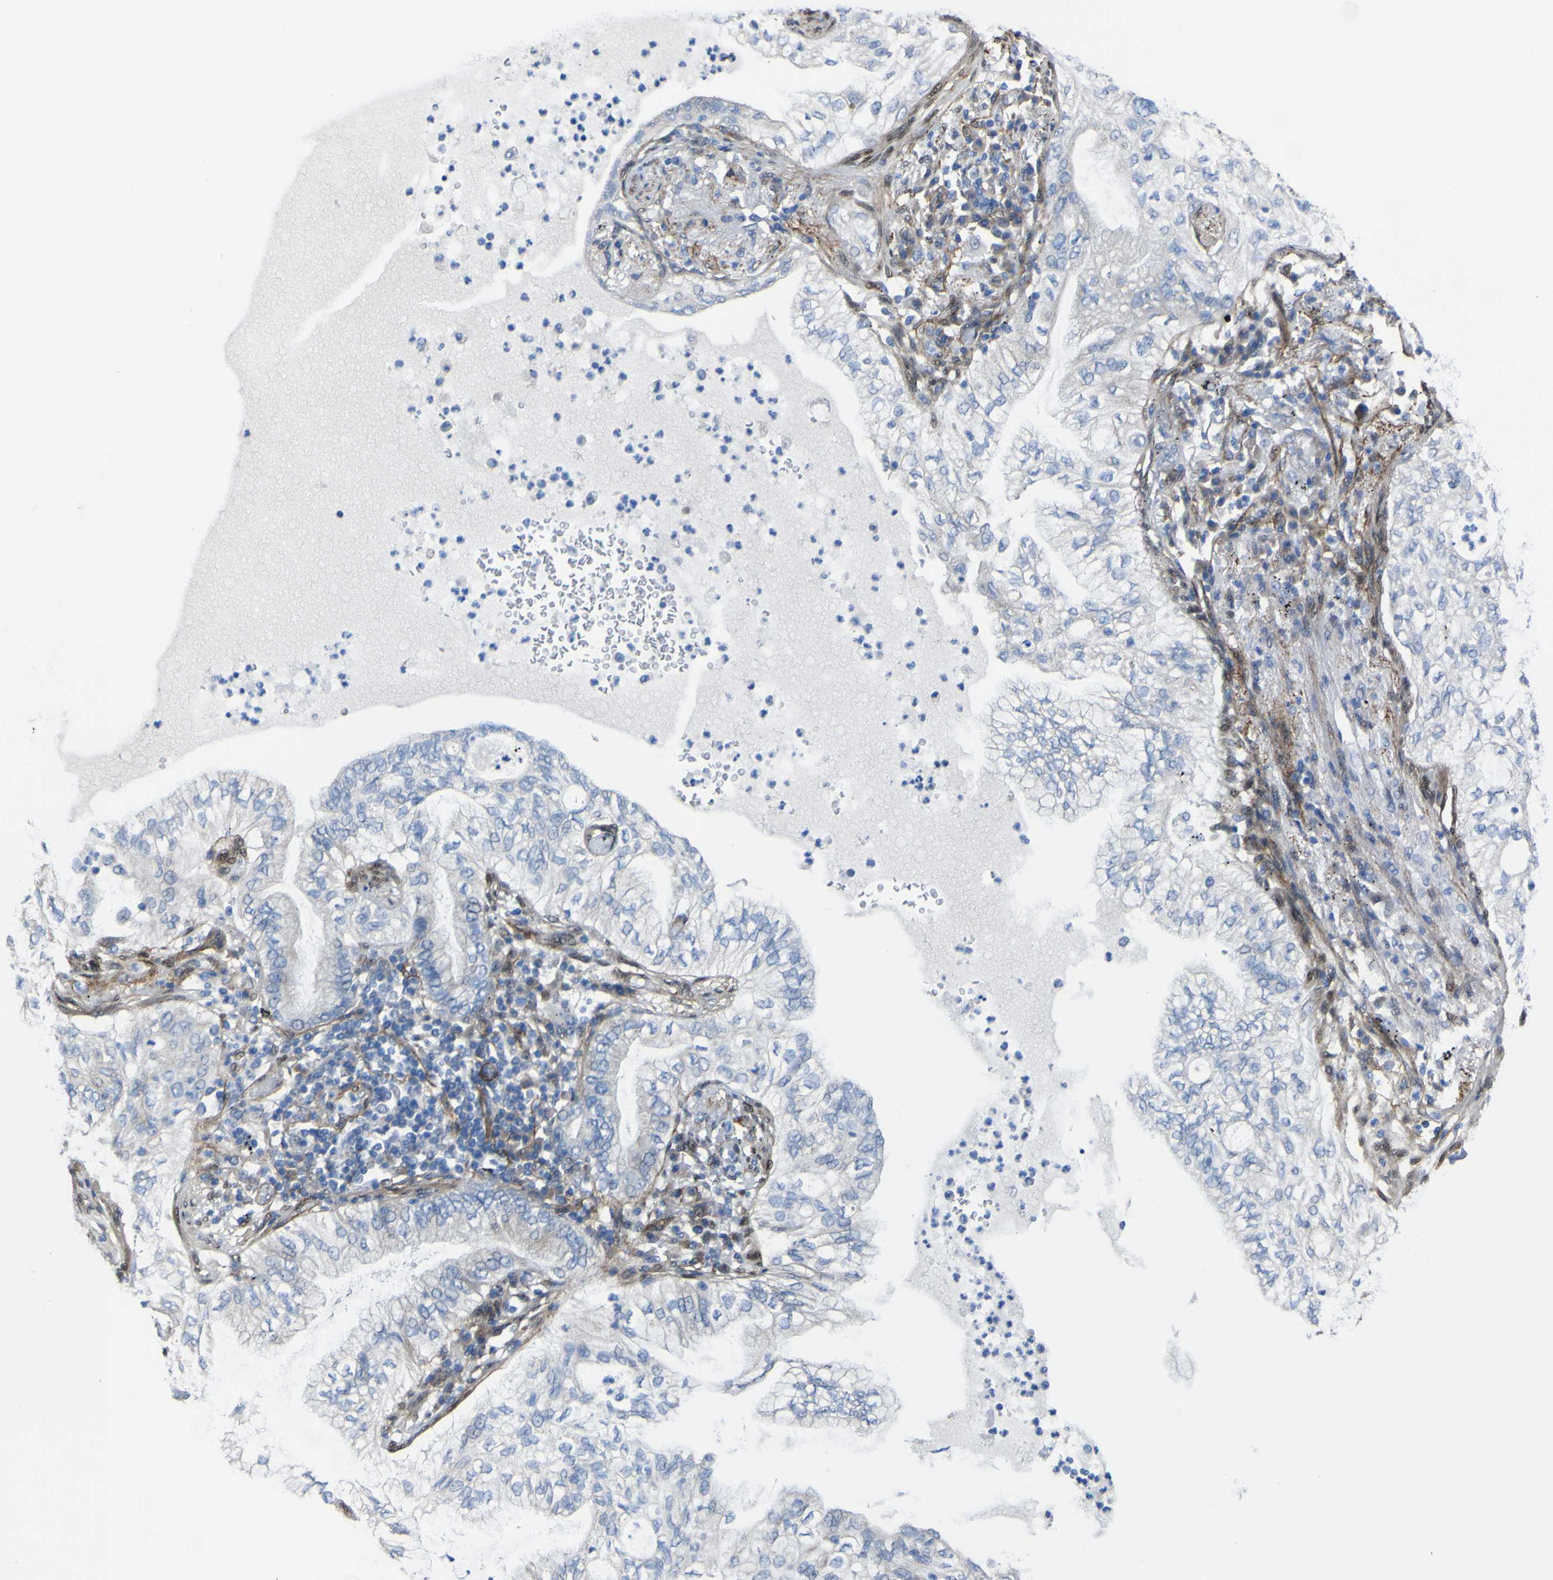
{"staining": {"intensity": "negative", "quantity": "none", "location": "none"}, "tissue": "lung cancer", "cell_type": "Tumor cells", "image_type": "cancer", "snomed": [{"axis": "morphology", "description": "Normal tissue, NOS"}, {"axis": "morphology", "description": "Adenocarcinoma, NOS"}, {"axis": "topography", "description": "Bronchus"}, {"axis": "topography", "description": "Lung"}], "caption": "Immunohistochemical staining of lung cancer shows no significant expression in tumor cells. (Brightfield microscopy of DAB immunohistochemistry (IHC) at high magnification).", "gene": "LRRN1", "patient": {"sex": "female", "age": 70}}